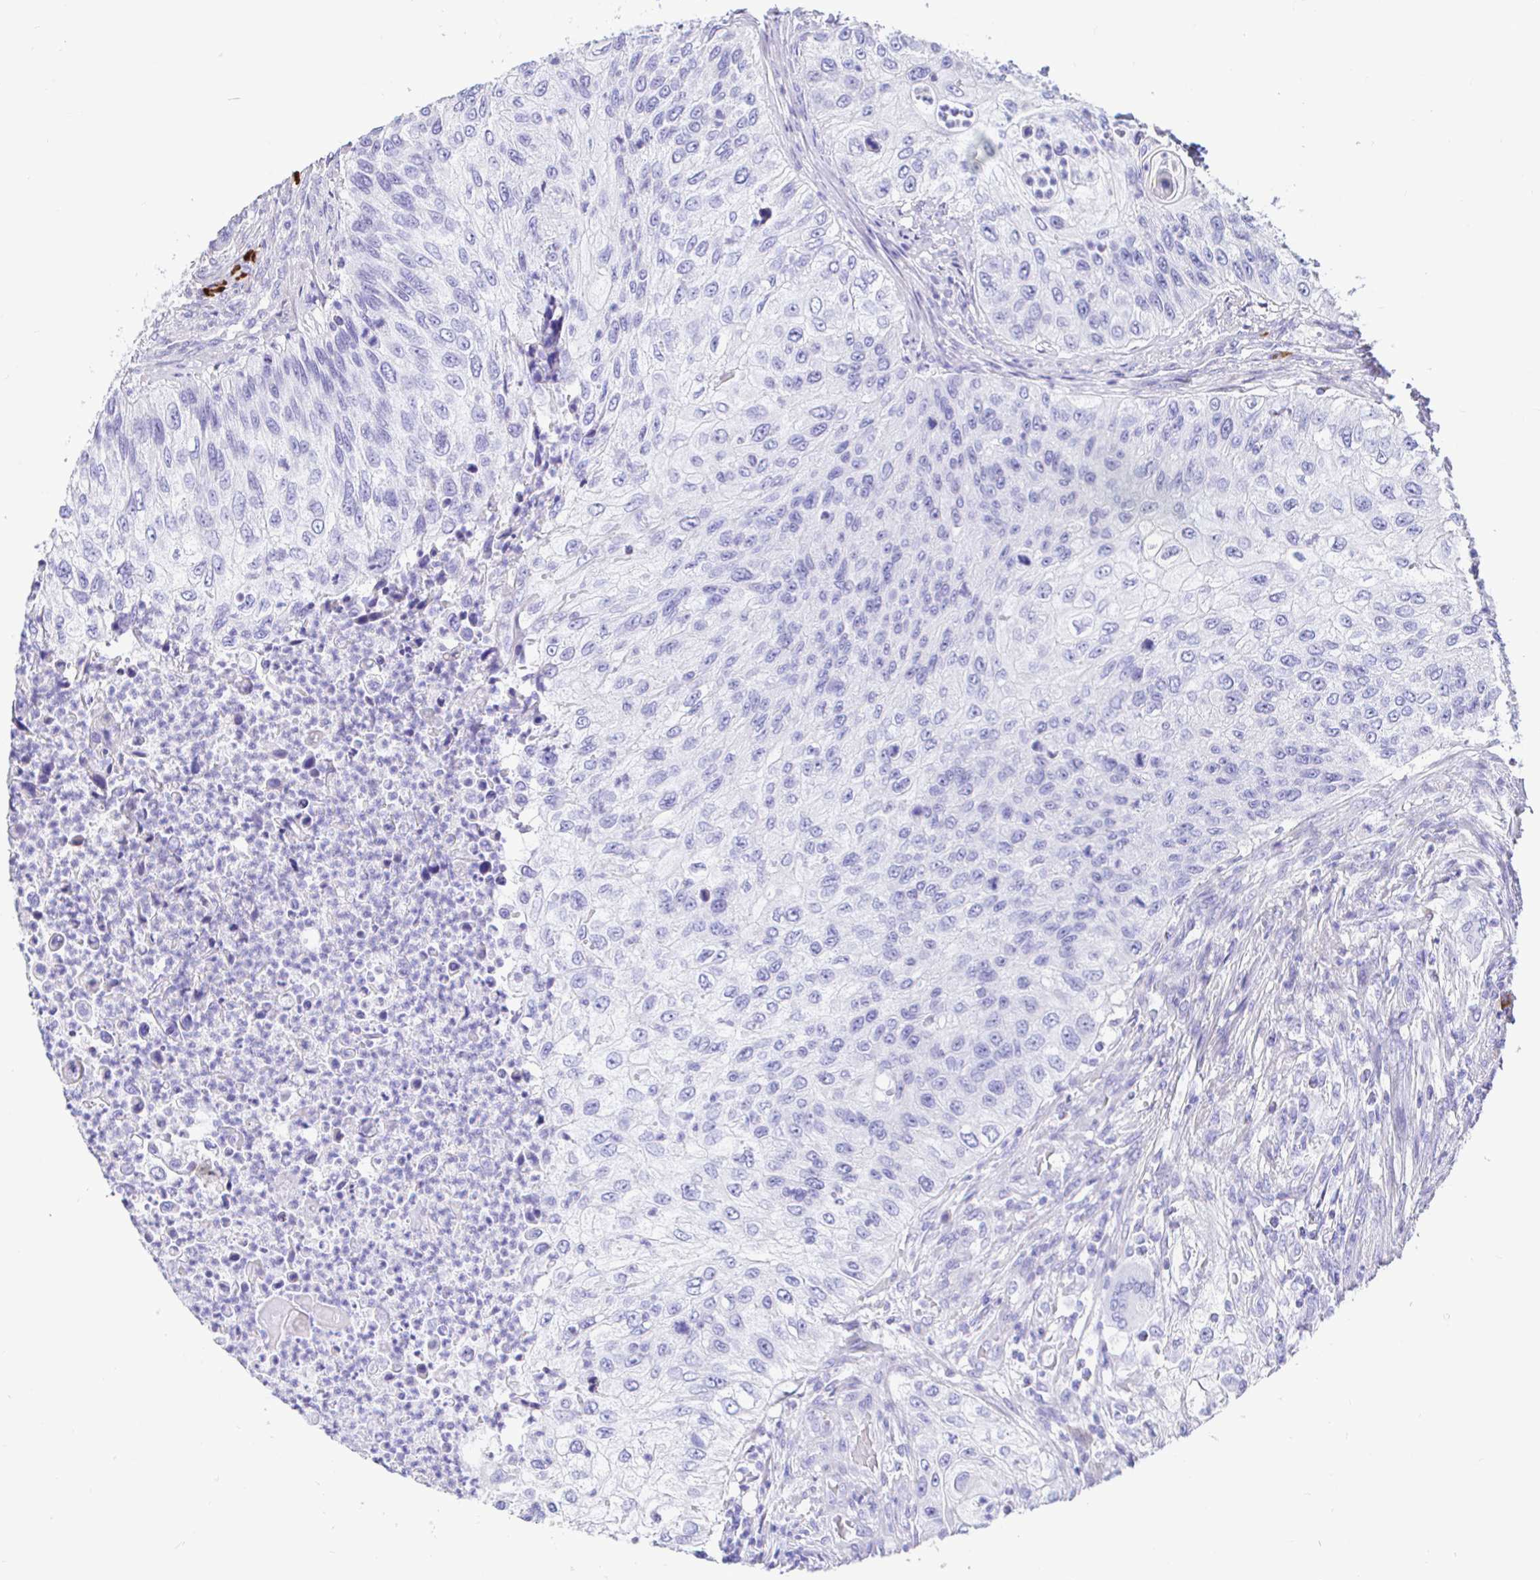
{"staining": {"intensity": "negative", "quantity": "none", "location": "none"}, "tissue": "urothelial cancer", "cell_type": "Tumor cells", "image_type": "cancer", "snomed": [{"axis": "morphology", "description": "Urothelial carcinoma, High grade"}, {"axis": "topography", "description": "Urinary bladder"}], "caption": "DAB (3,3'-diaminobenzidine) immunohistochemical staining of high-grade urothelial carcinoma displays no significant positivity in tumor cells.", "gene": "CCDC62", "patient": {"sex": "female", "age": 60}}